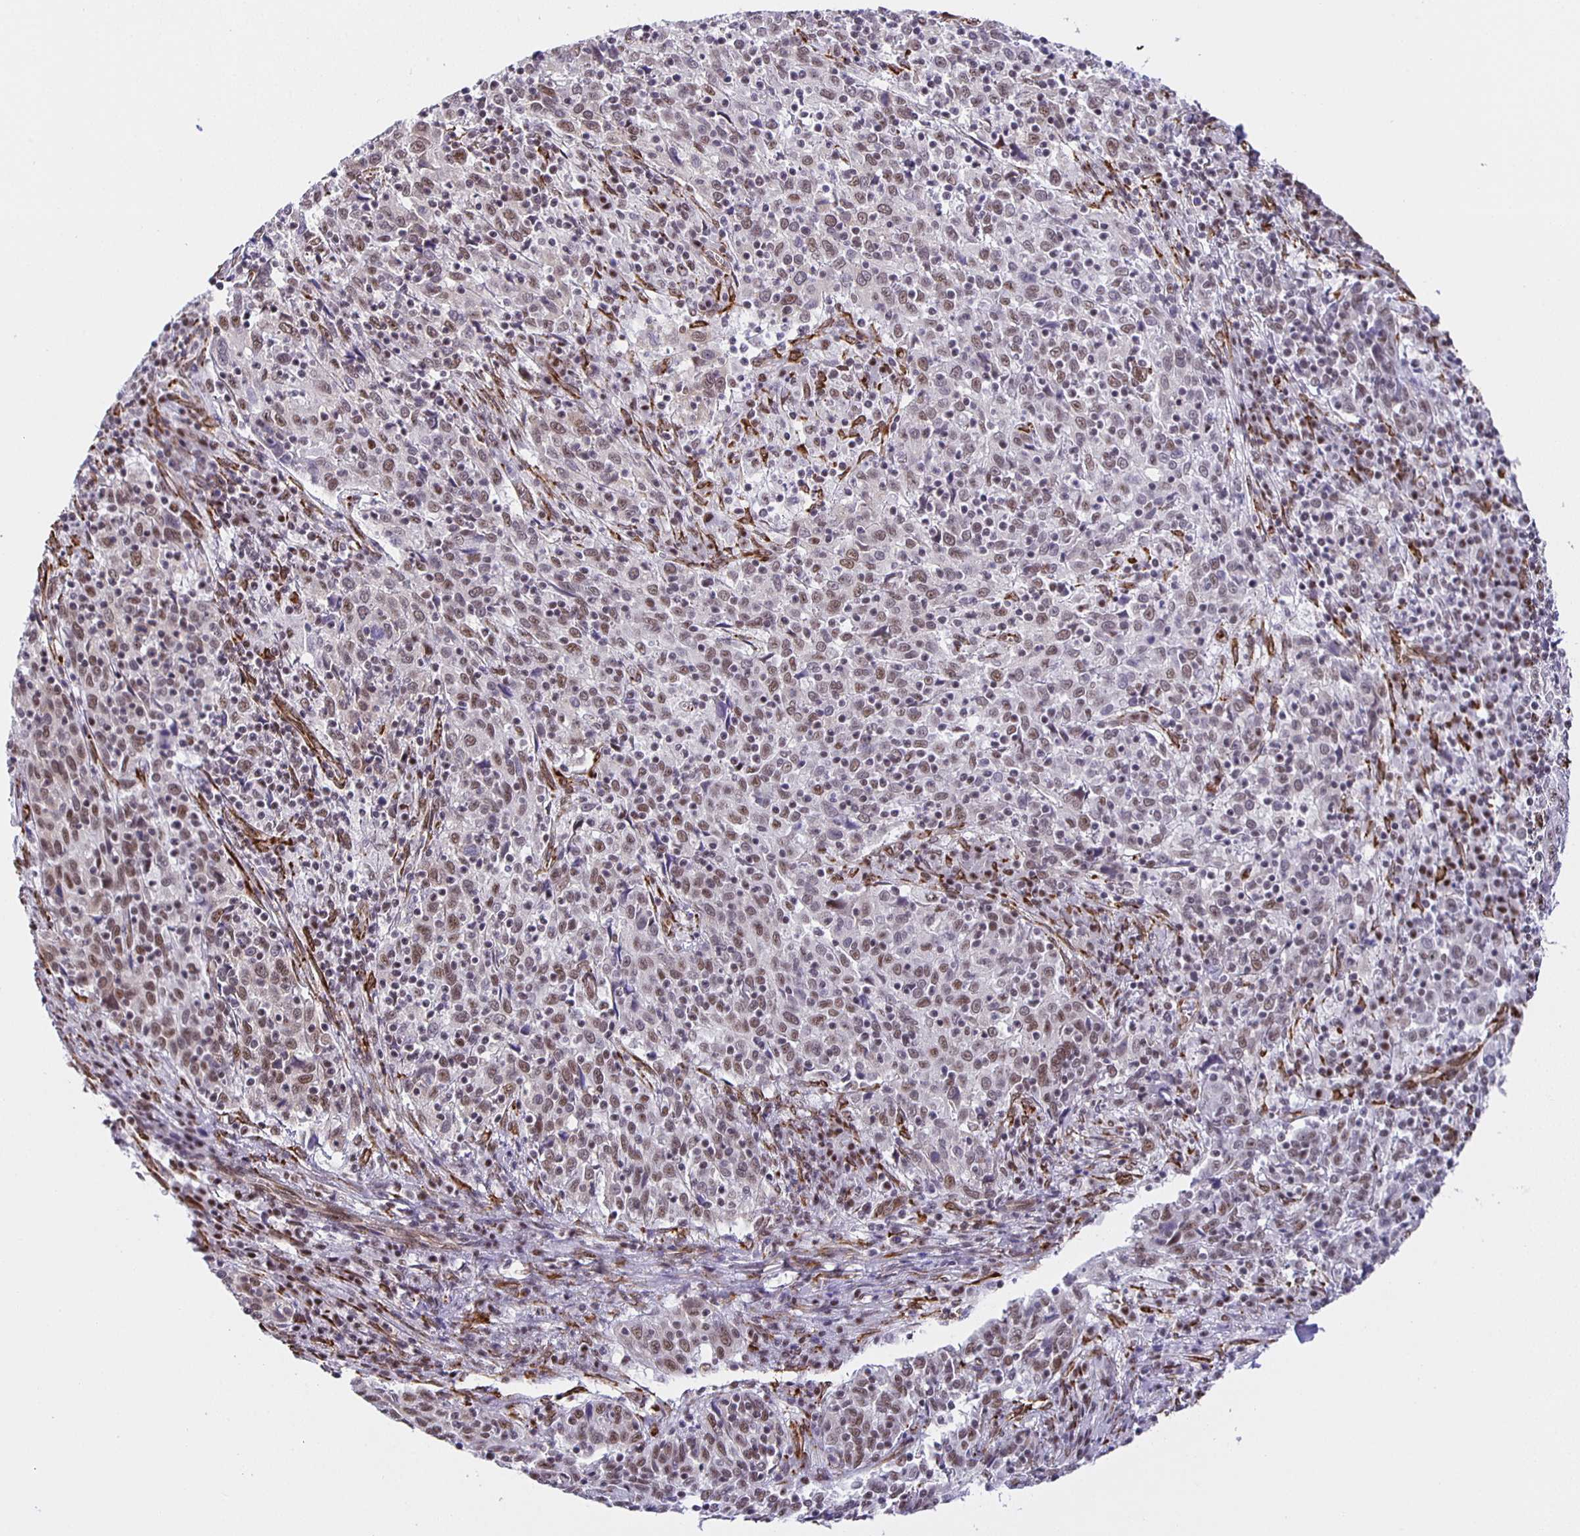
{"staining": {"intensity": "weak", "quantity": "25%-75%", "location": "nuclear"}, "tissue": "cervical cancer", "cell_type": "Tumor cells", "image_type": "cancer", "snomed": [{"axis": "morphology", "description": "Squamous cell carcinoma, NOS"}, {"axis": "topography", "description": "Cervix"}], "caption": "Immunohistochemistry (IHC) staining of squamous cell carcinoma (cervical), which reveals low levels of weak nuclear positivity in about 25%-75% of tumor cells indicating weak nuclear protein positivity. The staining was performed using DAB (brown) for protein detection and nuclei were counterstained in hematoxylin (blue).", "gene": "ZRANB2", "patient": {"sex": "female", "age": 46}}